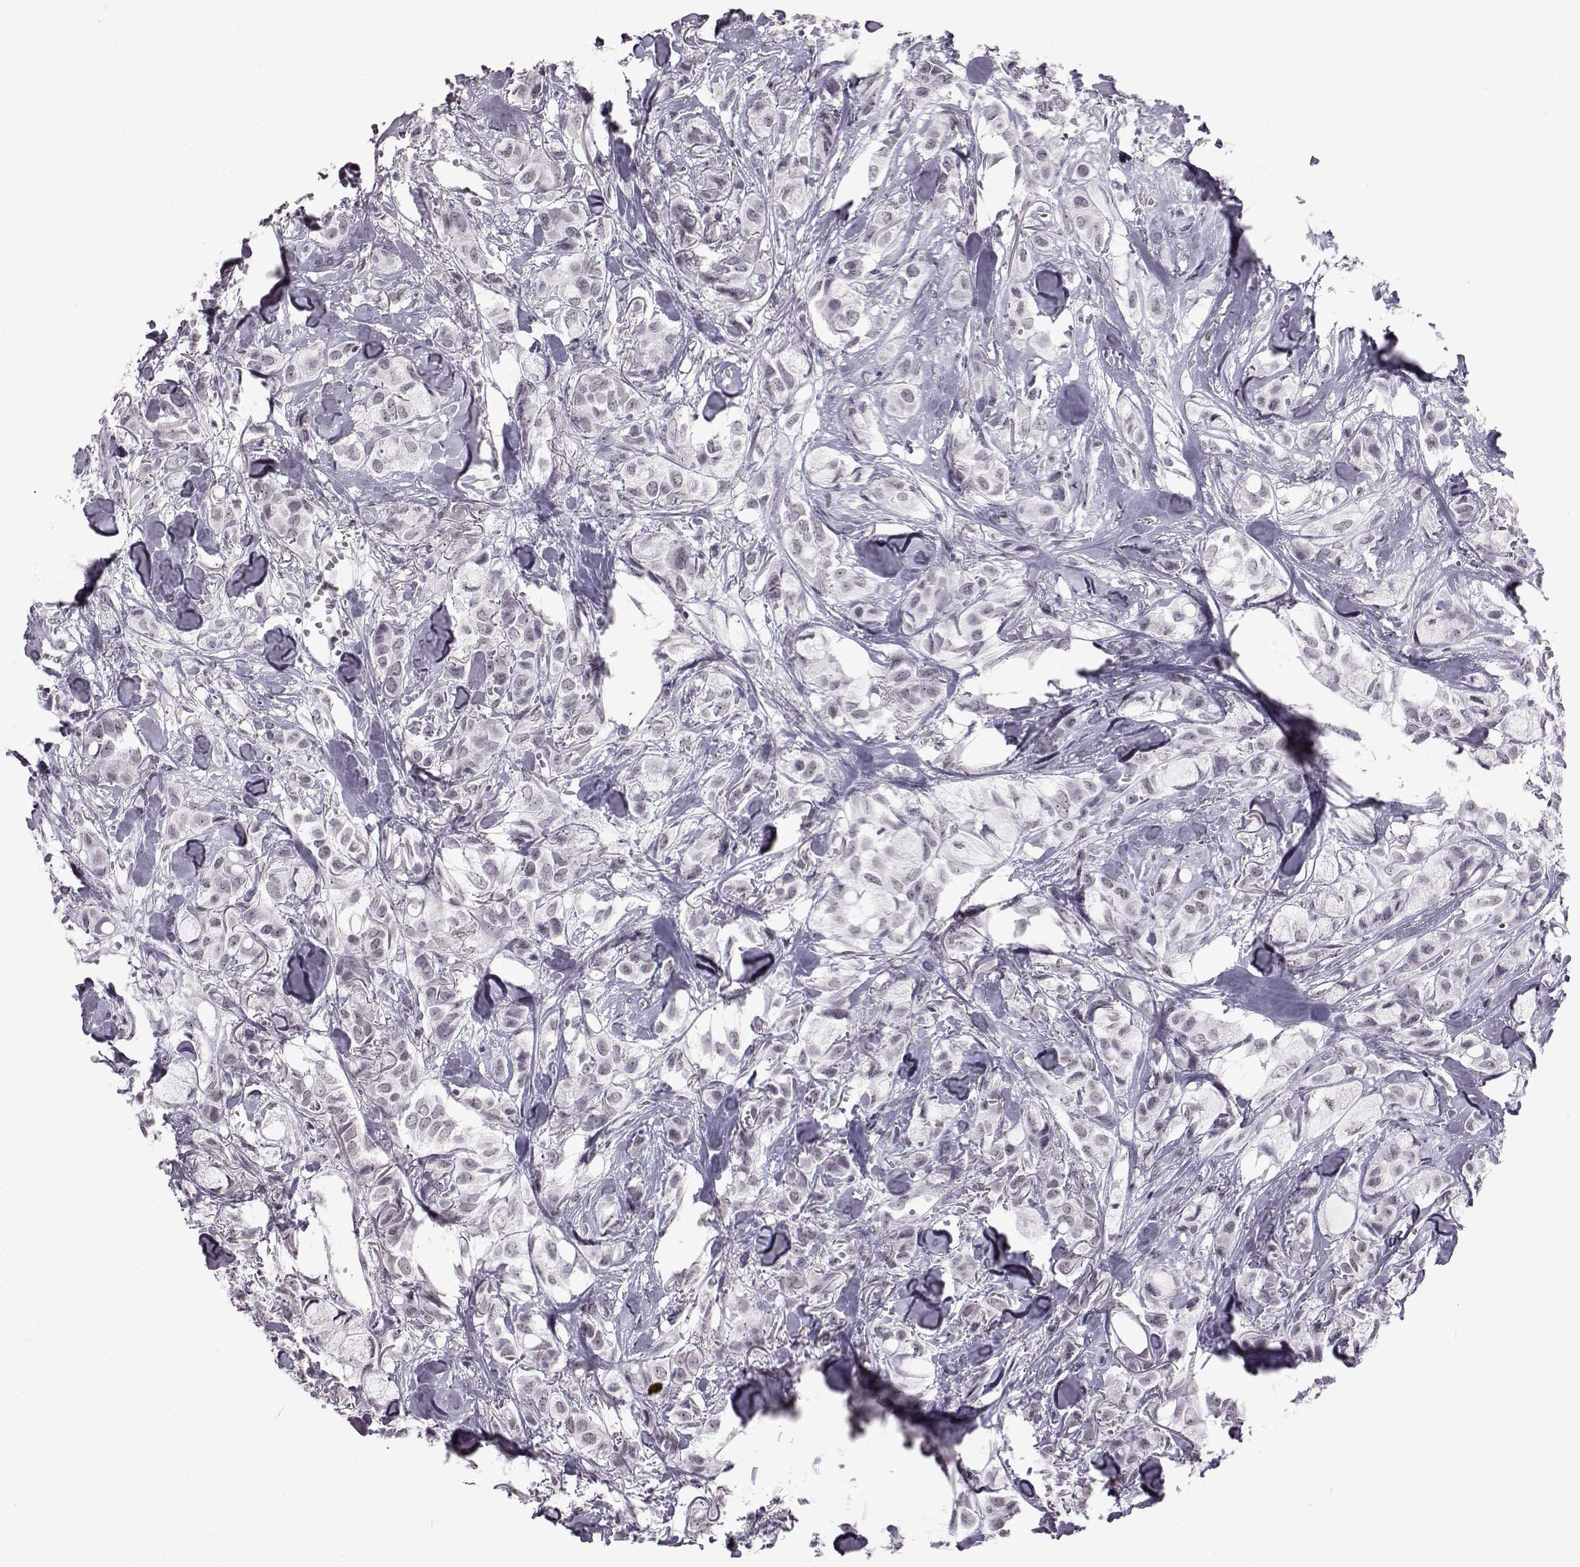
{"staining": {"intensity": "negative", "quantity": "none", "location": "none"}, "tissue": "breast cancer", "cell_type": "Tumor cells", "image_type": "cancer", "snomed": [{"axis": "morphology", "description": "Duct carcinoma"}, {"axis": "topography", "description": "Breast"}], "caption": "This is an IHC micrograph of breast invasive ductal carcinoma. There is no staining in tumor cells.", "gene": "ADGRG2", "patient": {"sex": "female", "age": 85}}